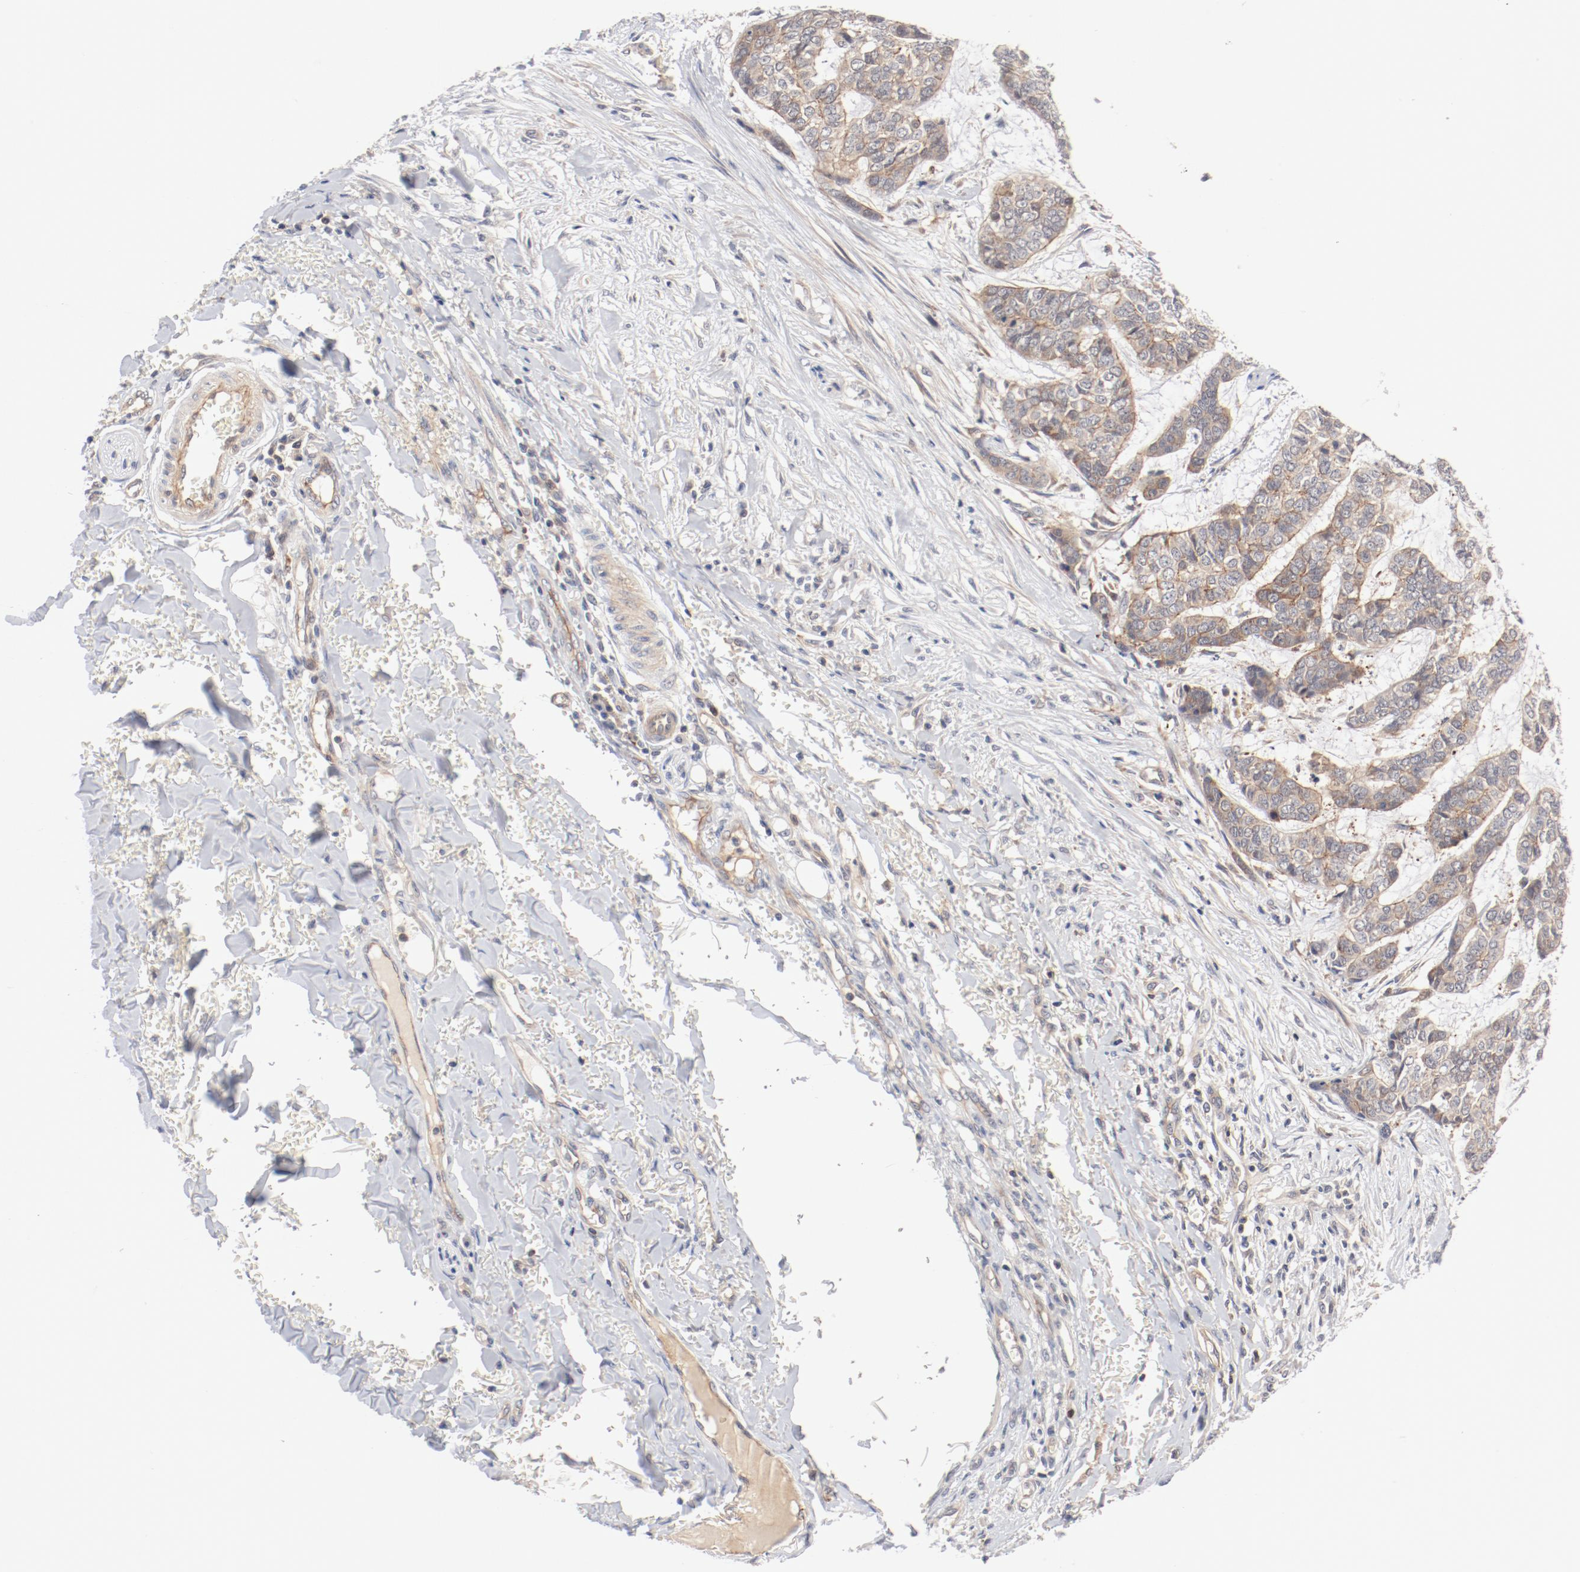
{"staining": {"intensity": "moderate", "quantity": "25%-75%", "location": "cytoplasmic/membranous"}, "tissue": "skin cancer", "cell_type": "Tumor cells", "image_type": "cancer", "snomed": [{"axis": "morphology", "description": "Basal cell carcinoma"}, {"axis": "topography", "description": "Skin"}], "caption": "Skin cancer (basal cell carcinoma) stained with a protein marker reveals moderate staining in tumor cells.", "gene": "ZNF267", "patient": {"sex": "female", "age": 64}}